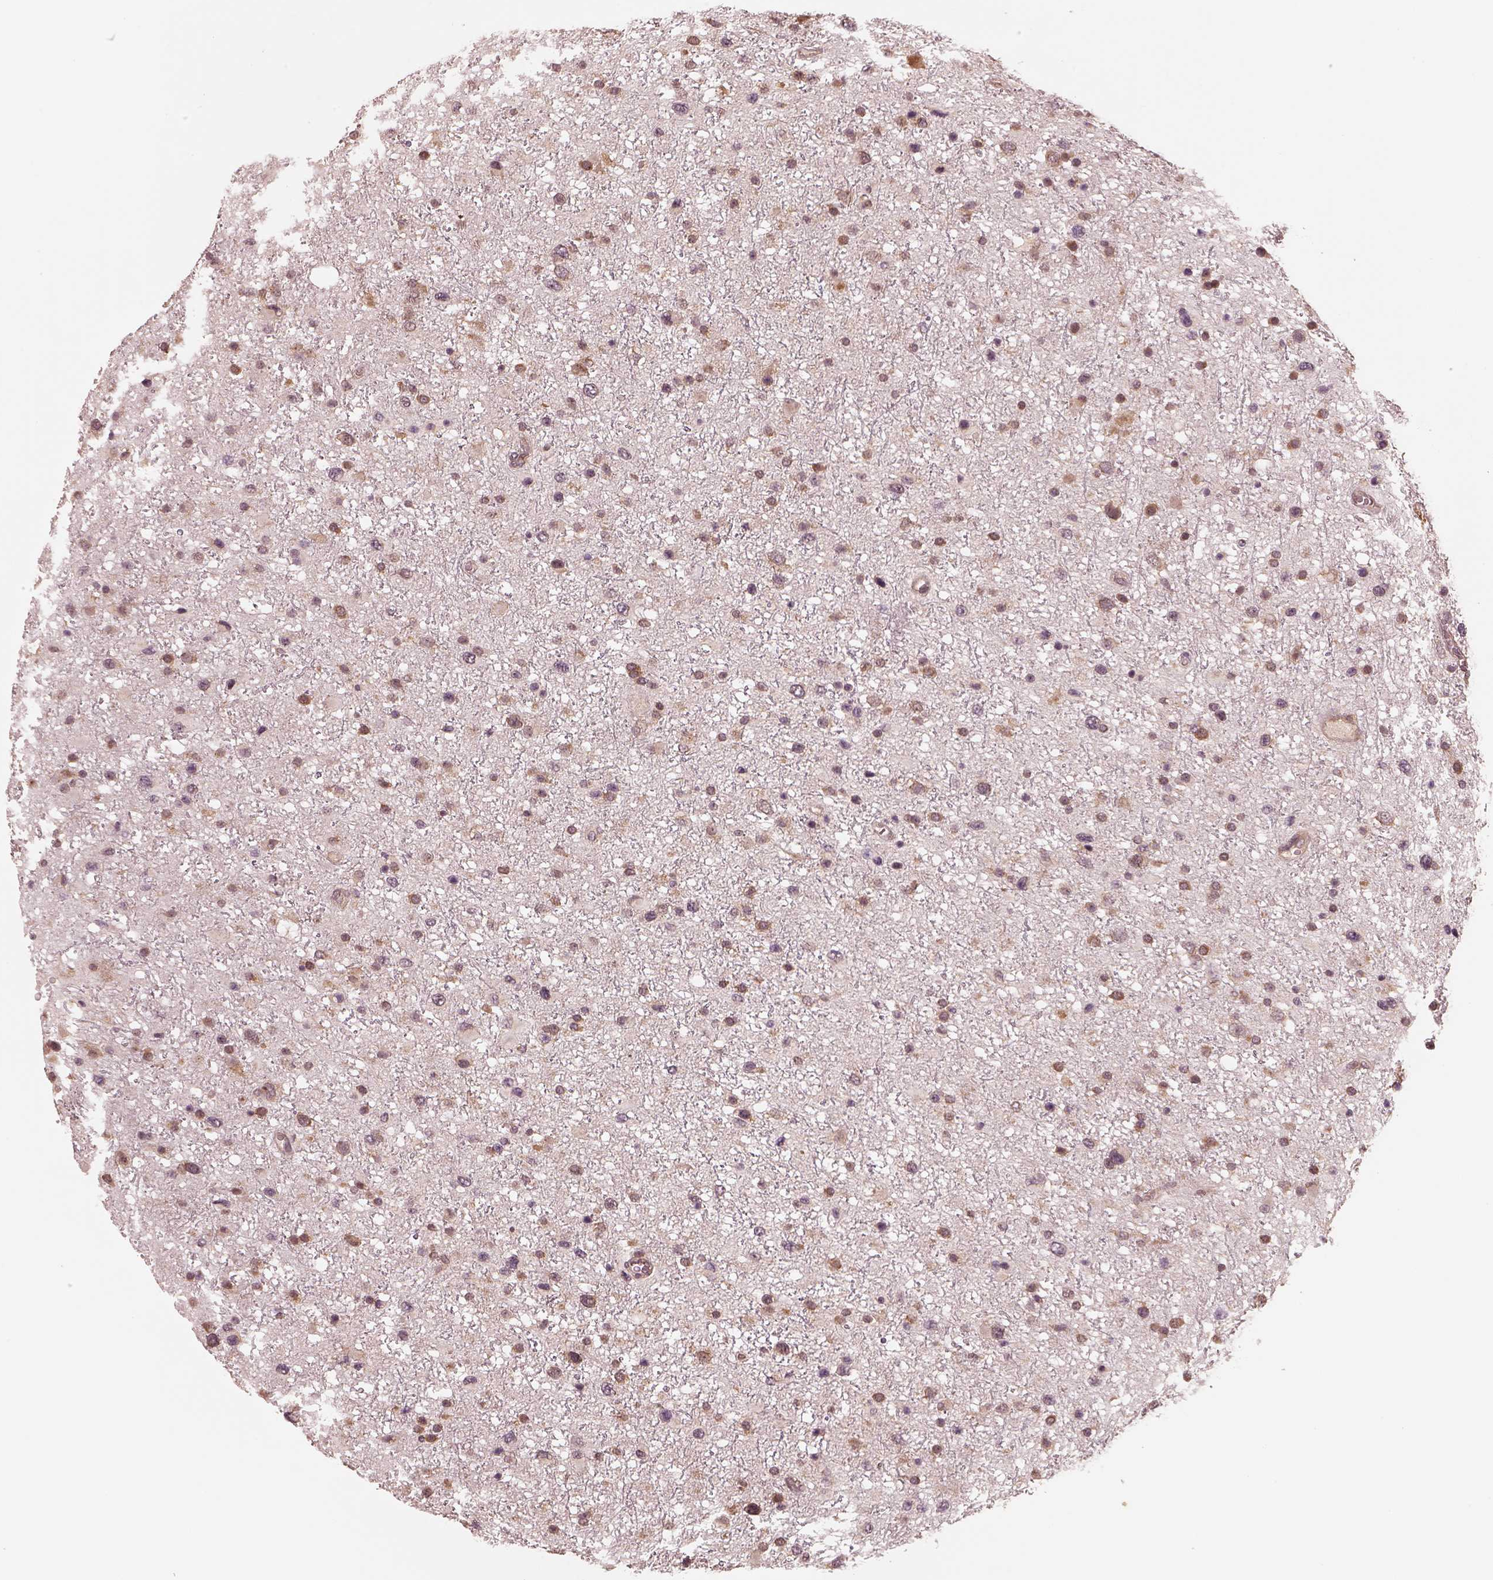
{"staining": {"intensity": "weak", "quantity": ">75%", "location": "cytoplasmic/membranous"}, "tissue": "glioma", "cell_type": "Tumor cells", "image_type": "cancer", "snomed": [{"axis": "morphology", "description": "Glioma, malignant, Low grade"}, {"axis": "topography", "description": "Brain"}], "caption": "A low amount of weak cytoplasmic/membranous positivity is present in approximately >75% of tumor cells in low-grade glioma (malignant) tissue.", "gene": "RPS5", "patient": {"sex": "female", "age": 32}}